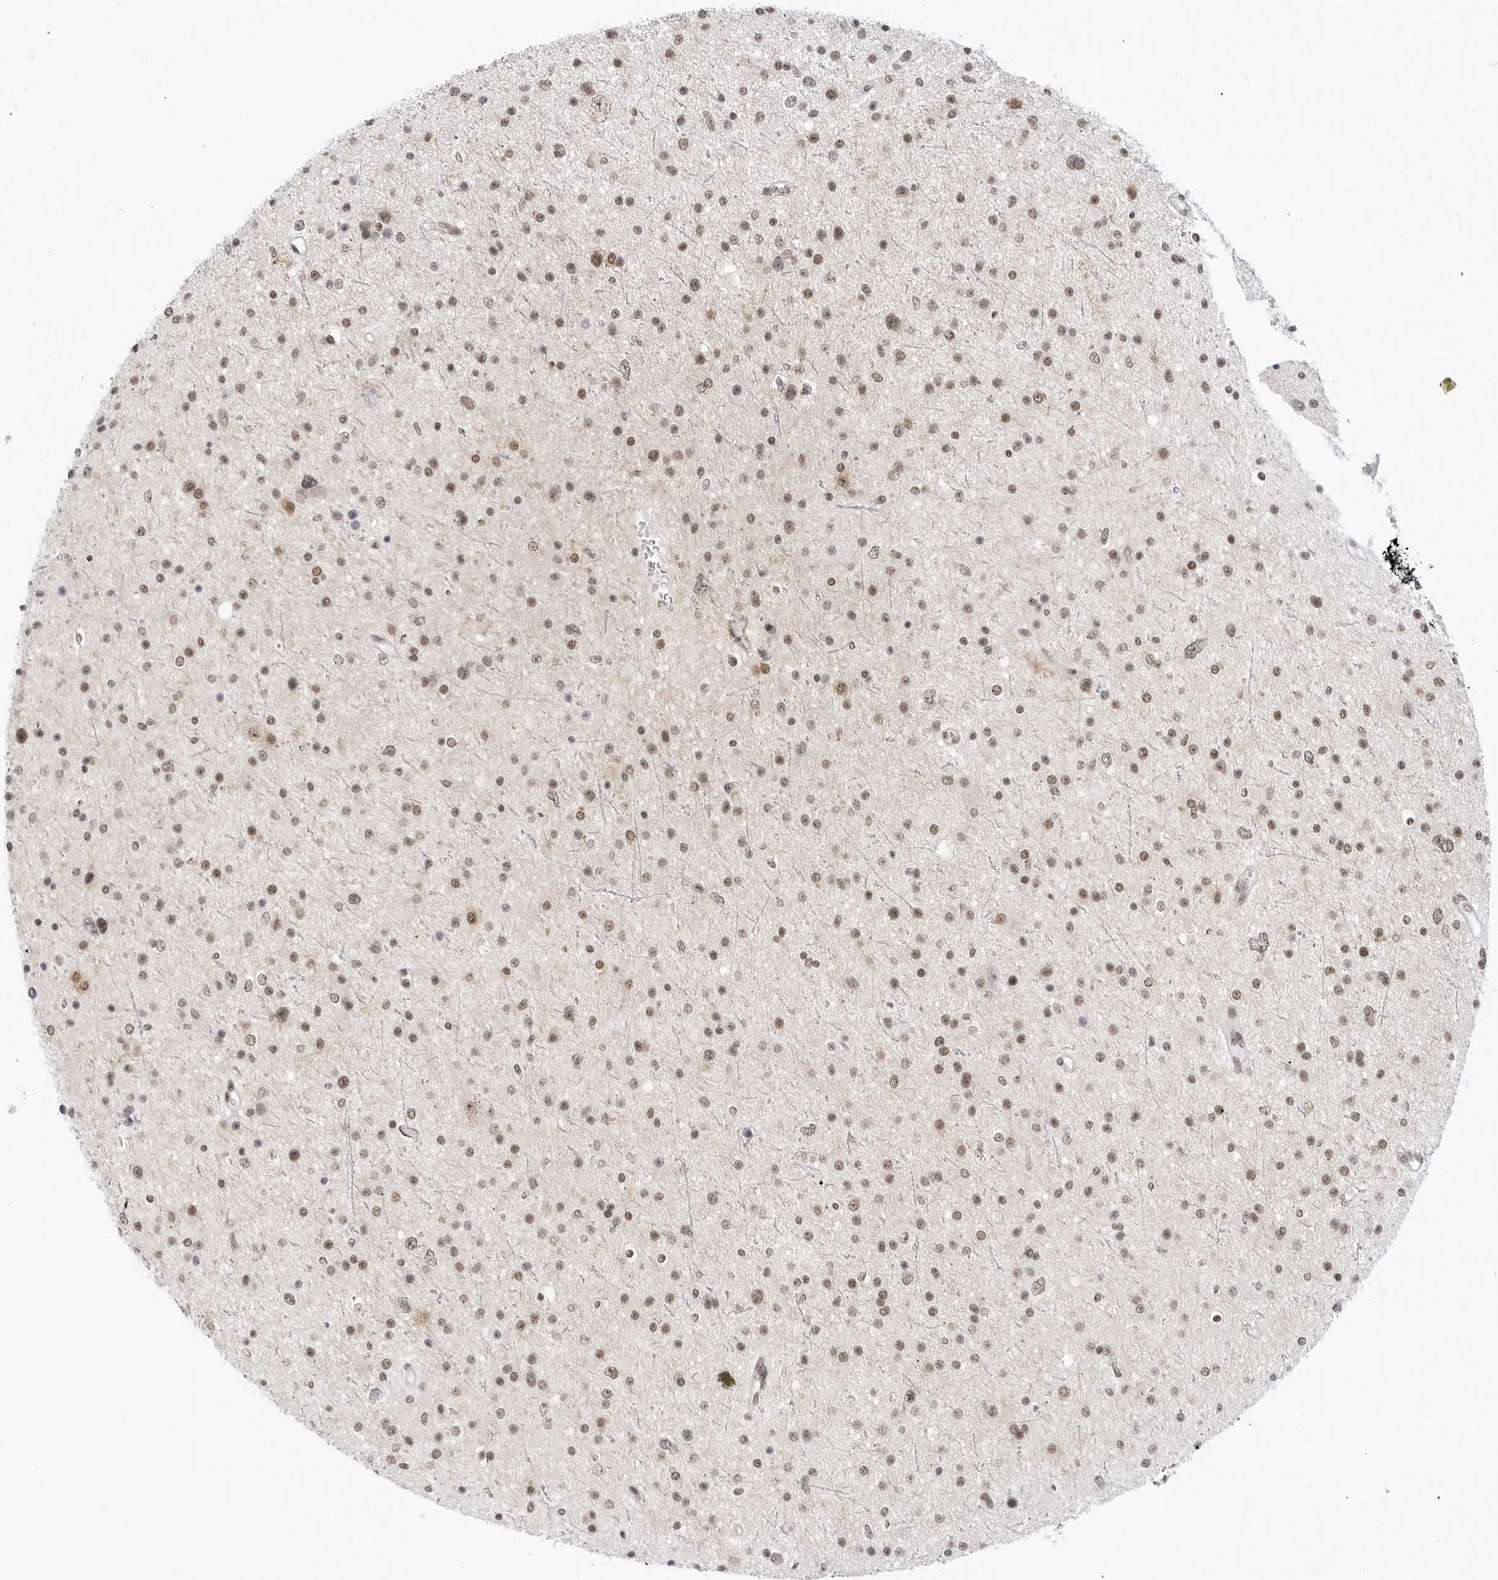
{"staining": {"intensity": "moderate", "quantity": ">75%", "location": "nuclear"}, "tissue": "glioma", "cell_type": "Tumor cells", "image_type": "cancer", "snomed": [{"axis": "morphology", "description": "Glioma, malignant, Low grade"}, {"axis": "topography", "description": "Brain"}], "caption": "DAB (3,3'-diaminobenzidine) immunohistochemical staining of glioma demonstrates moderate nuclear protein positivity in approximately >75% of tumor cells.", "gene": "FOXK2", "patient": {"sex": "female", "age": 37}}